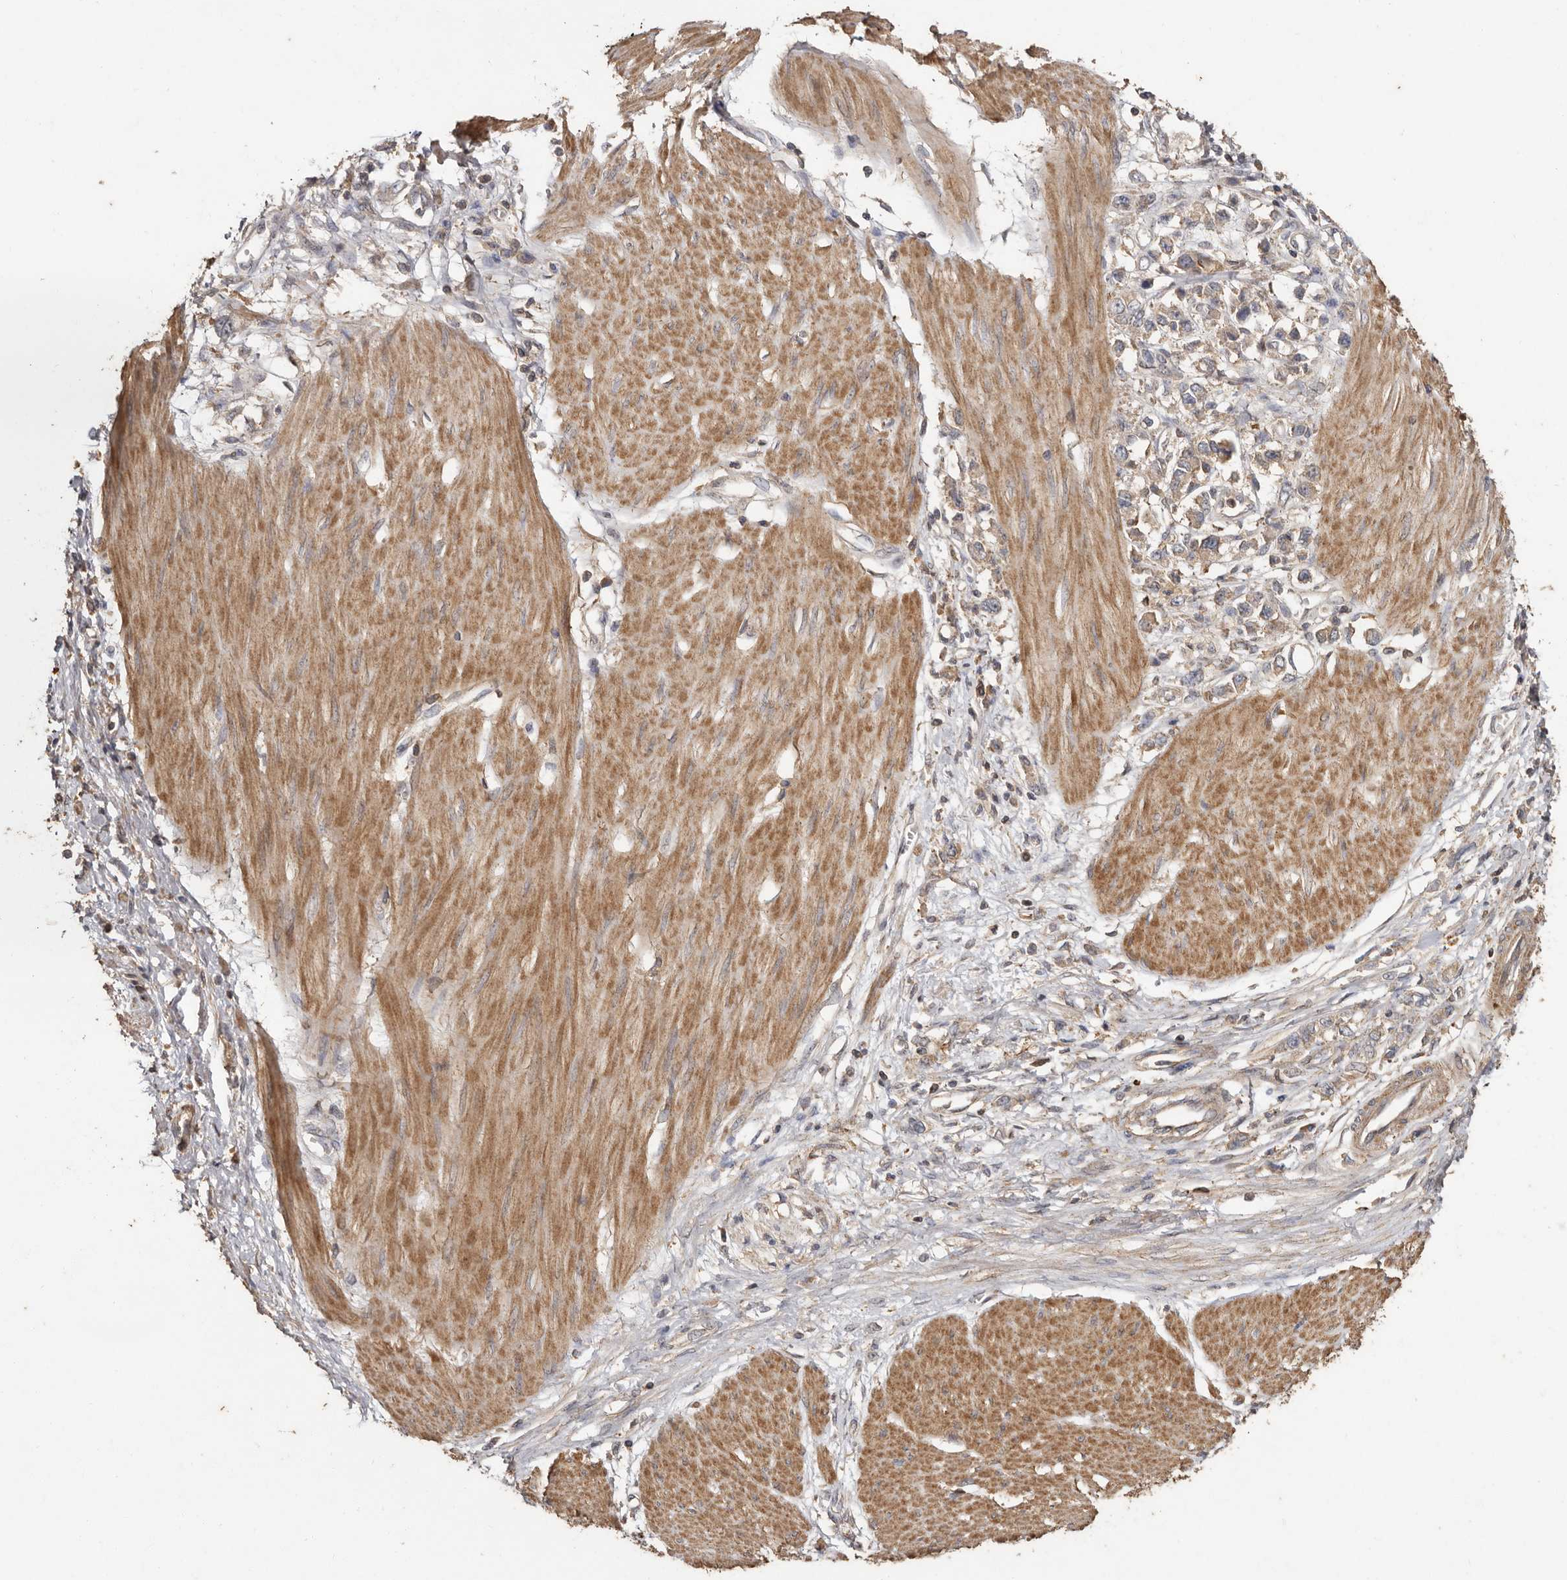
{"staining": {"intensity": "weak", "quantity": ">75%", "location": "cytoplasmic/membranous"}, "tissue": "stomach cancer", "cell_type": "Tumor cells", "image_type": "cancer", "snomed": [{"axis": "morphology", "description": "Adenocarcinoma, NOS"}, {"axis": "topography", "description": "Stomach"}], "caption": "Immunohistochemistry (DAB) staining of human adenocarcinoma (stomach) demonstrates weak cytoplasmic/membranous protein expression in about >75% of tumor cells.", "gene": "RWDD1", "patient": {"sex": "female", "age": 76}}